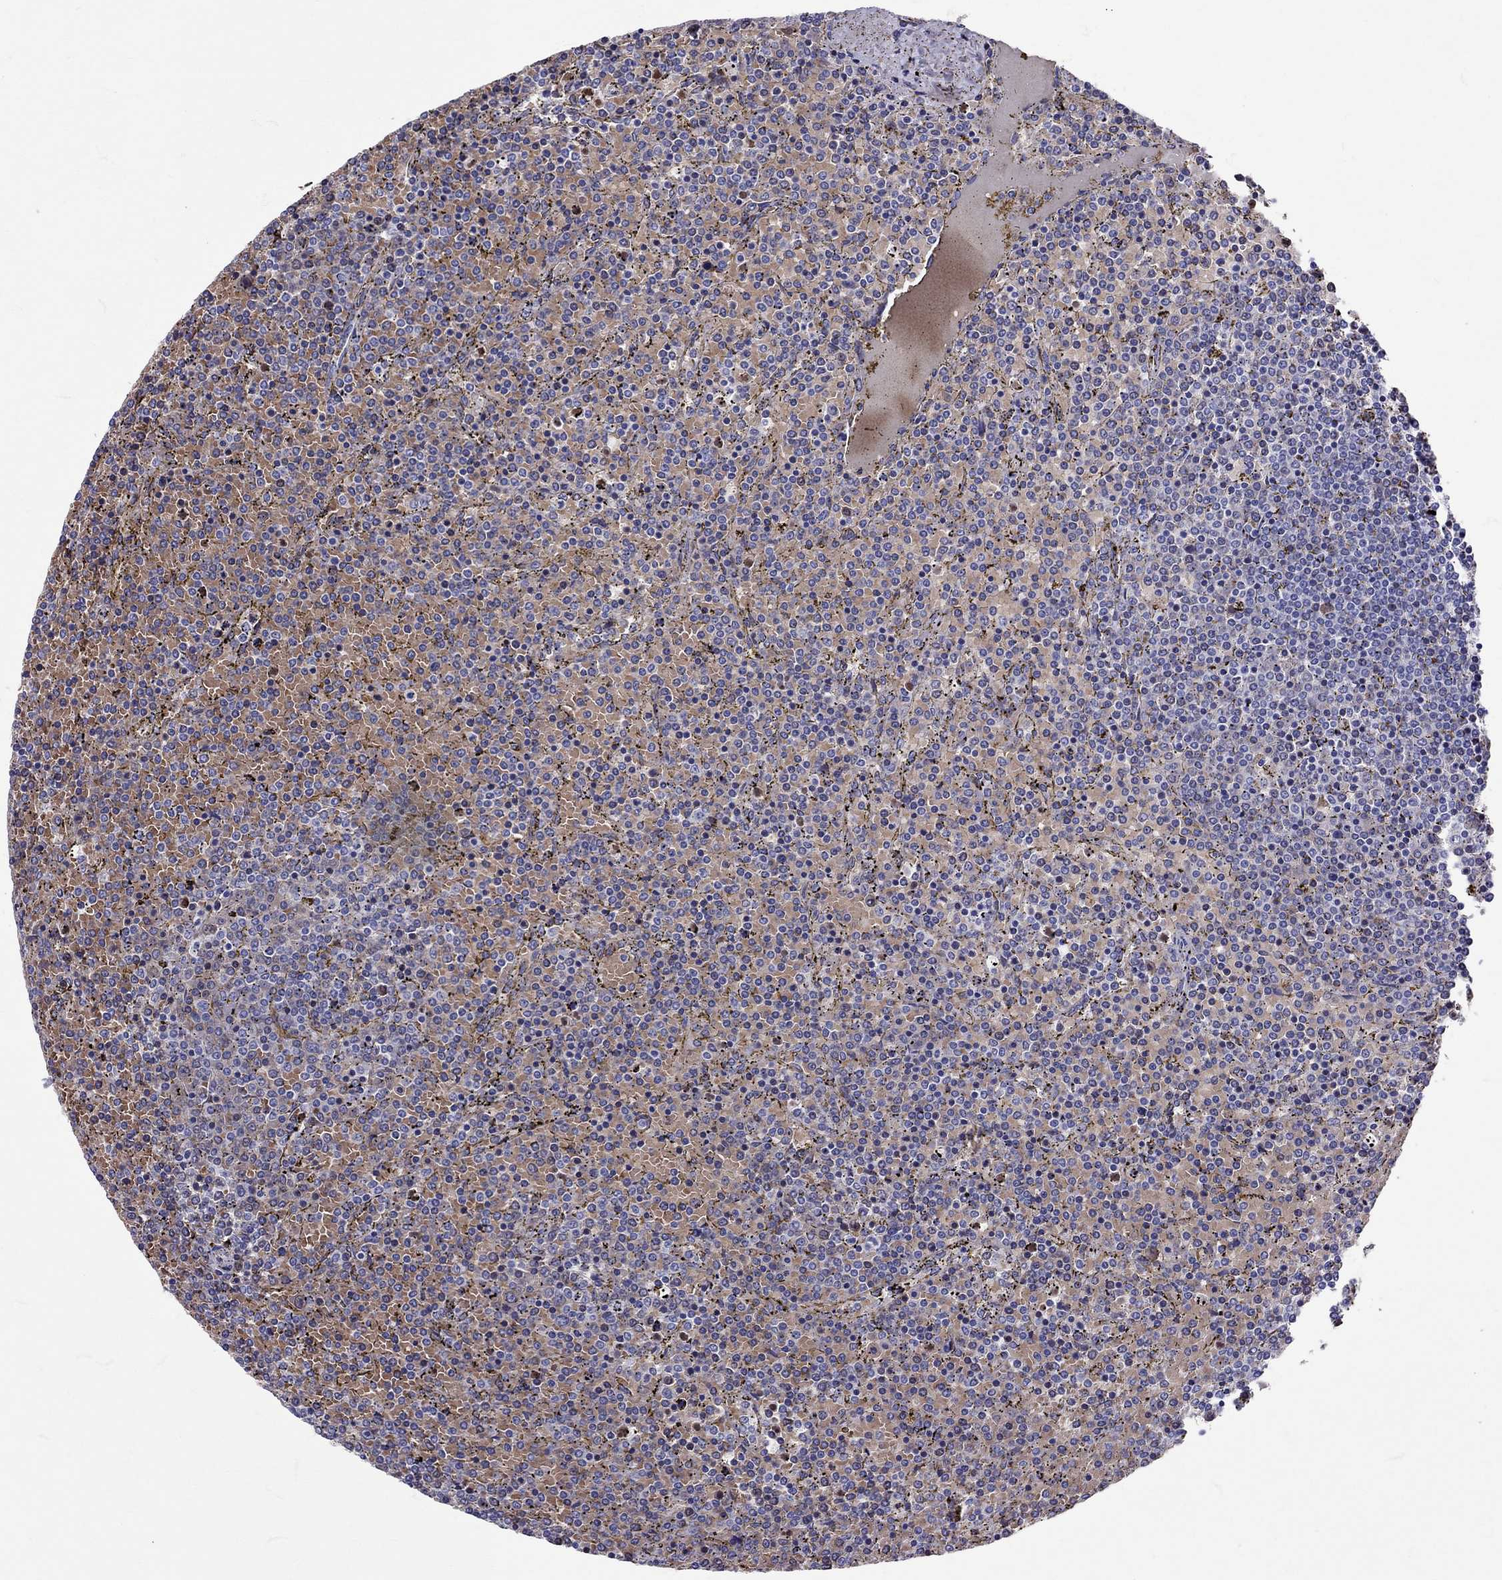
{"staining": {"intensity": "negative", "quantity": "none", "location": "none"}, "tissue": "lymphoma", "cell_type": "Tumor cells", "image_type": "cancer", "snomed": [{"axis": "morphology", "description": "Malignant lymphoma, non-Hodgkin's type, Low grade"}, {"axis": "topography", "description": "Spleen"}], "caption": "Tumor cells show no significant protein staining in low-grade malignant lymphoma, non-Hodgkin's type.", "gene": "TBR1", "patient": {"sex": "female", "age": 77}}